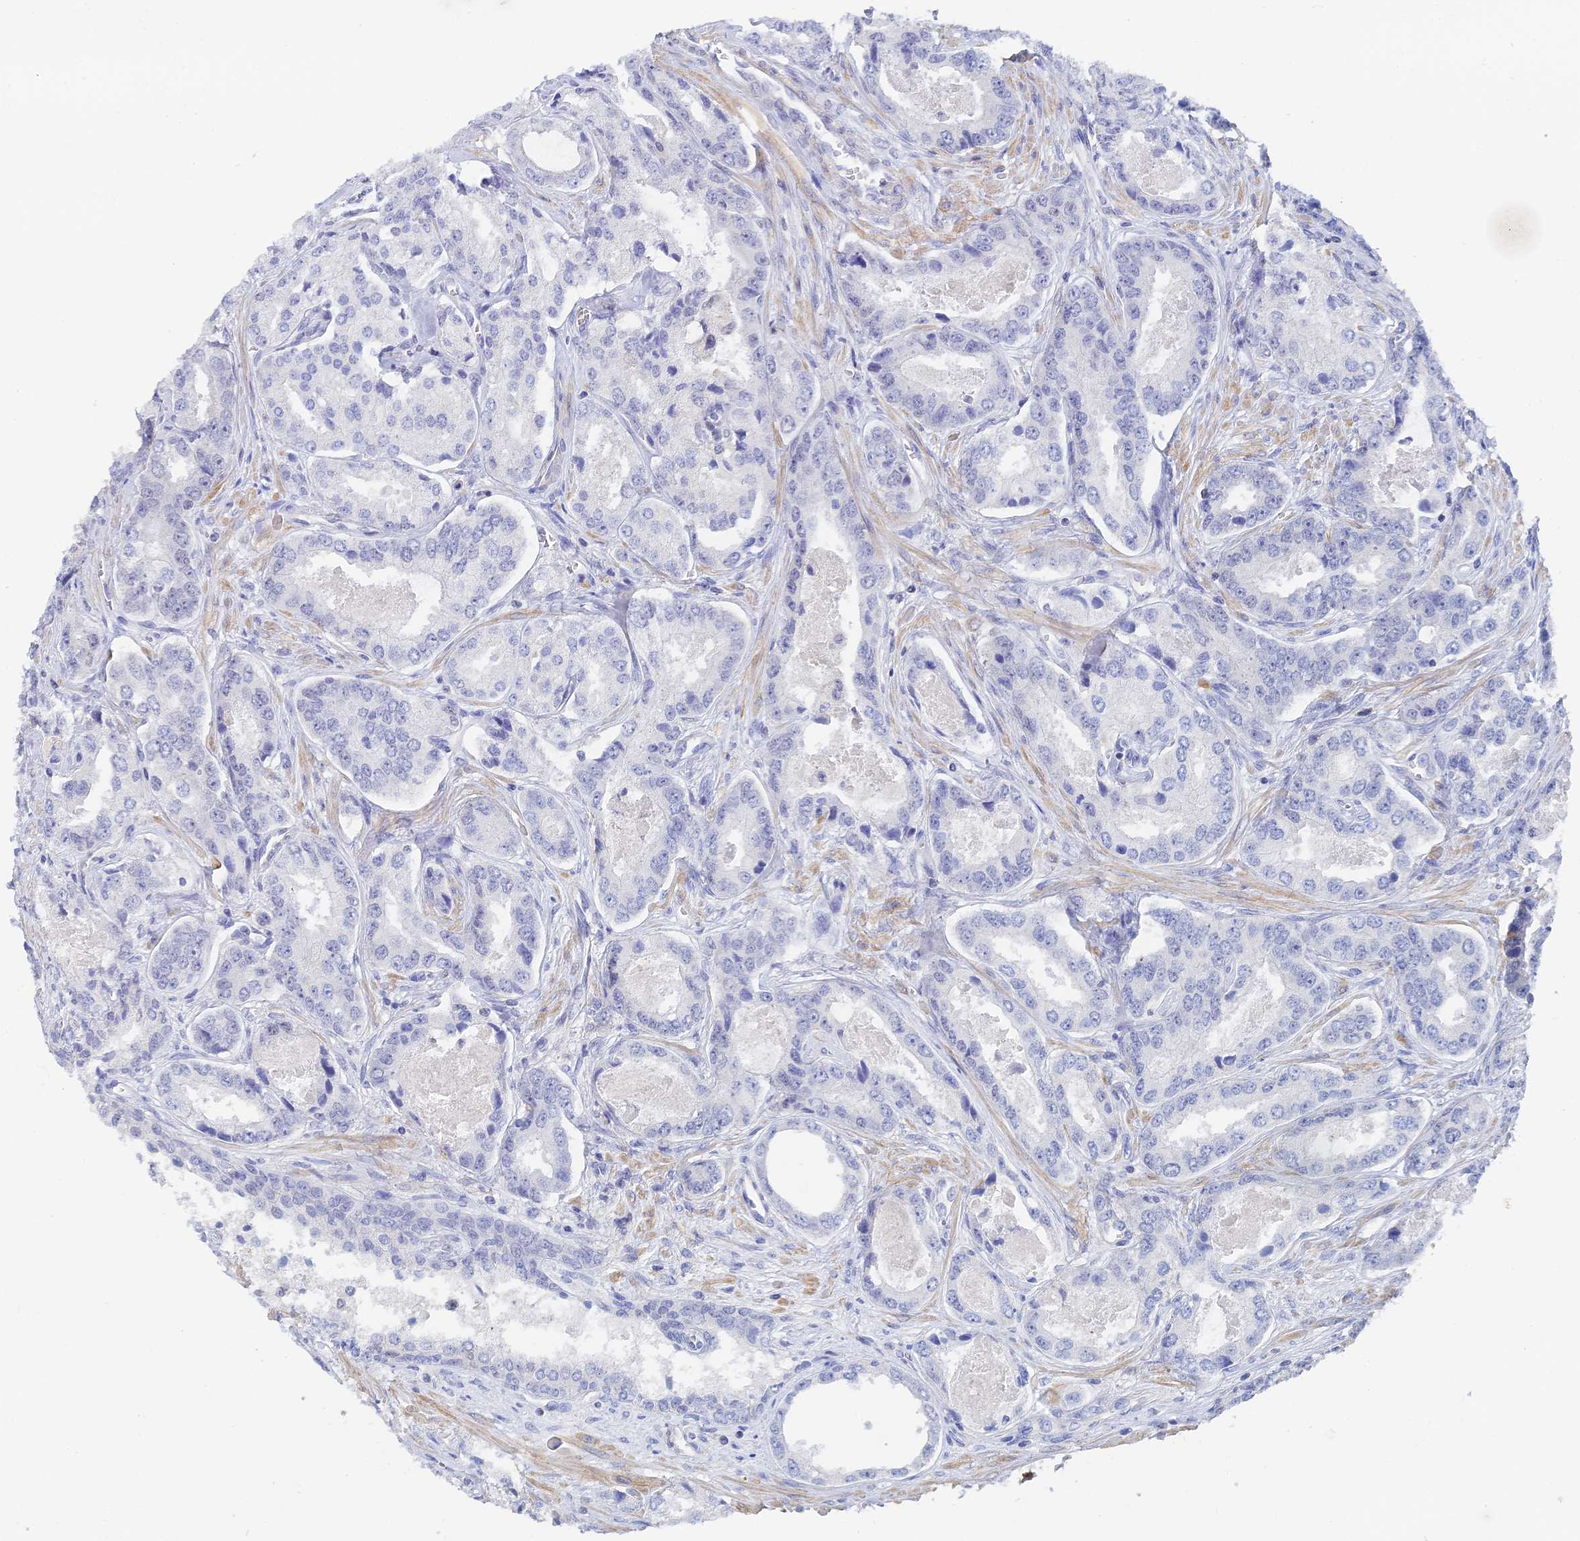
{"staining": {"intensity": "negative", "quantity": "none", "location": "none"}, "tissue": "prostate cancer", "cell_type": "Tumor cells", "image_type": "cancer", "snomed": [{"axis": "morphology", "description": "Adenocarcinoma, Low grade"}, {"axis": "topography", "description": "Prostate"}], "caption": "Photomicrograph shows no significant protein expression in tumor cells of prostate cancer.", "gene": "MCM2", "patient": {"sex": "male", "age": 68}}